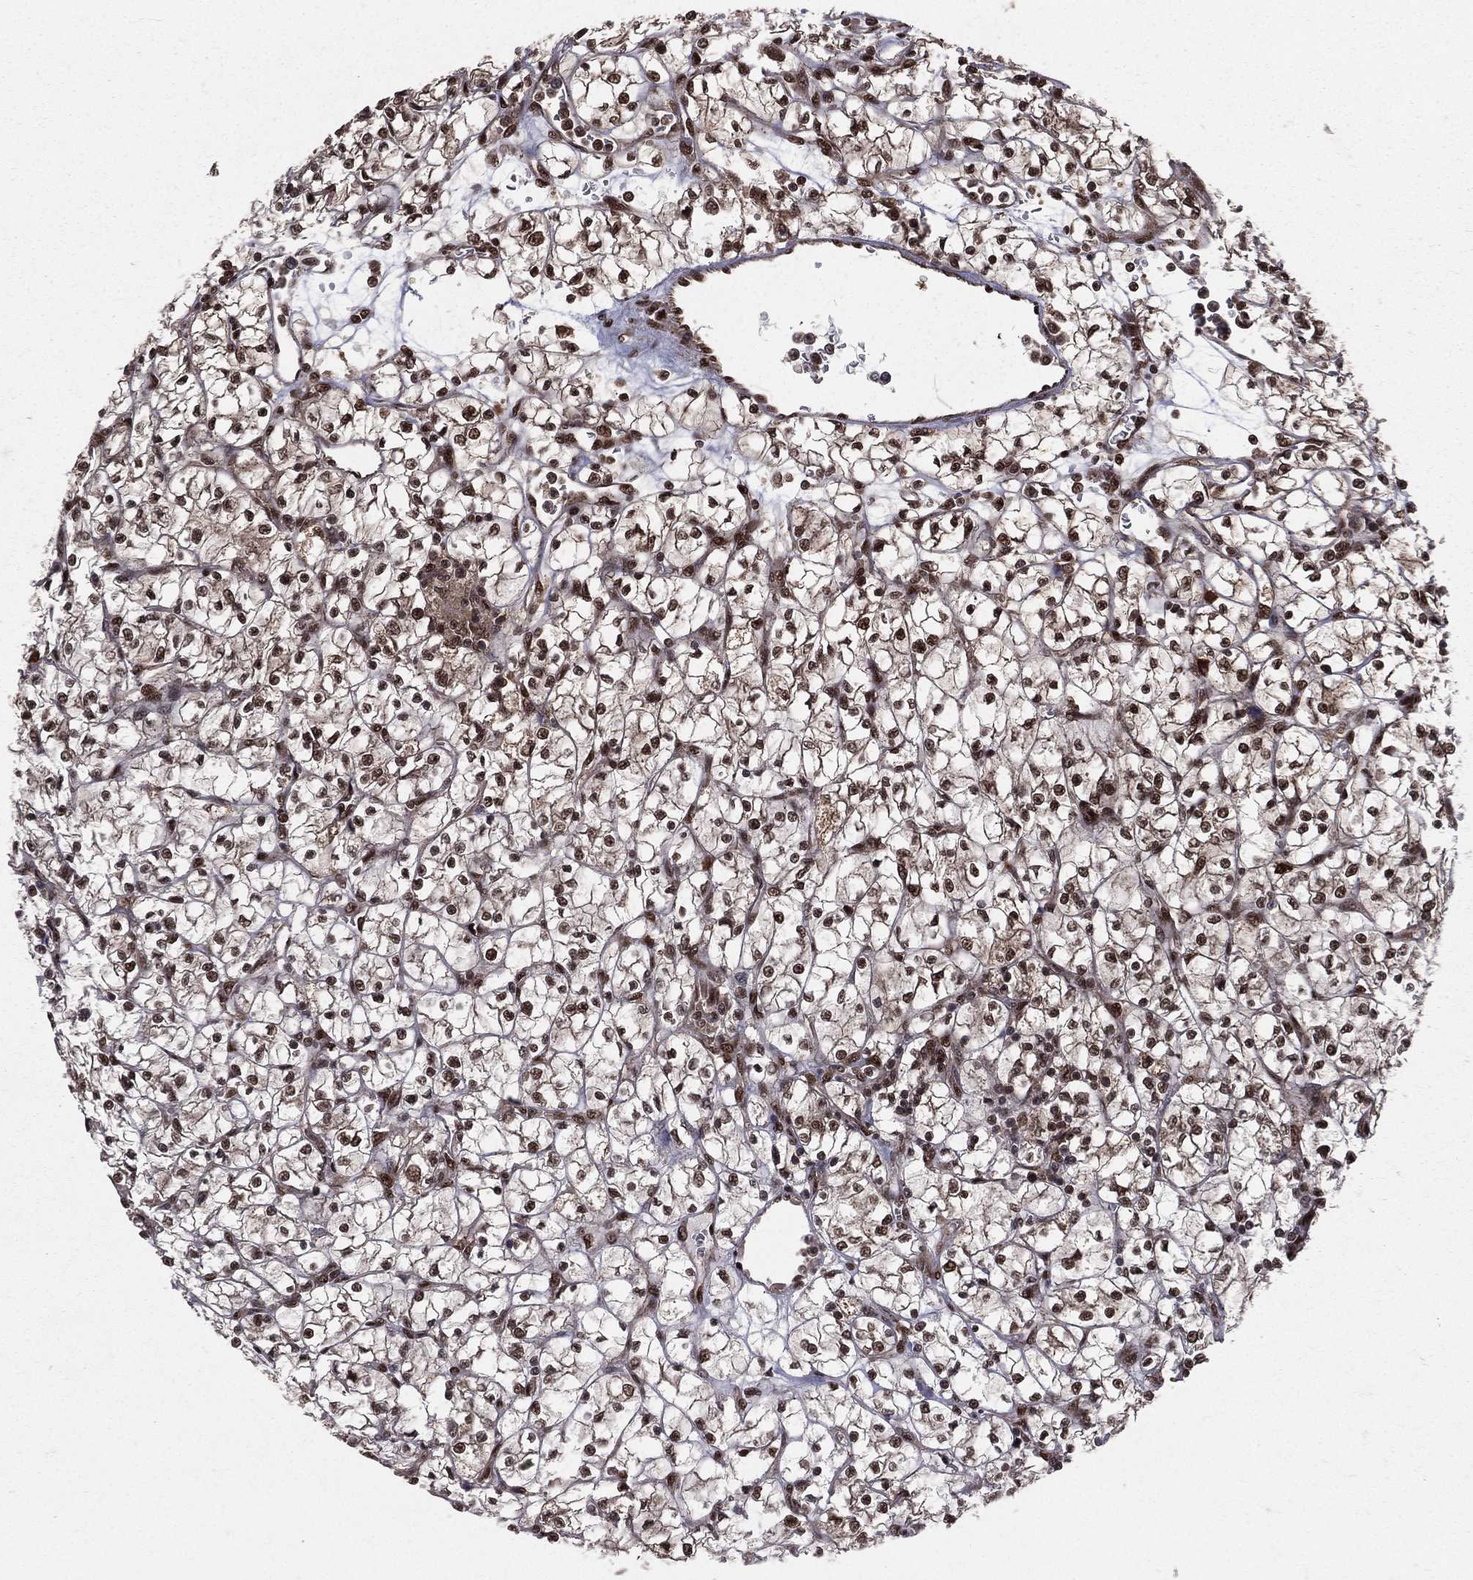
{"staining": {"intensity": "strong", "quantity": ">75%", "location": "nuclear"}, "tissue": "renal cancer", "cell_type": "Tumor cells", "image_type": "cancer", "snomed": [{"axis": "morphology", "description": "Adenocarcinoma, NOS"}, {"axis": "topography", "description": "Kidney"}], "caption": "Brown immunohistochemical staining in human renal cancer demonstrates strong nuclear expression in about >75% of tumor cells.", "gene": "COPS4", "patient": {"sex": "female", "age": 64}}